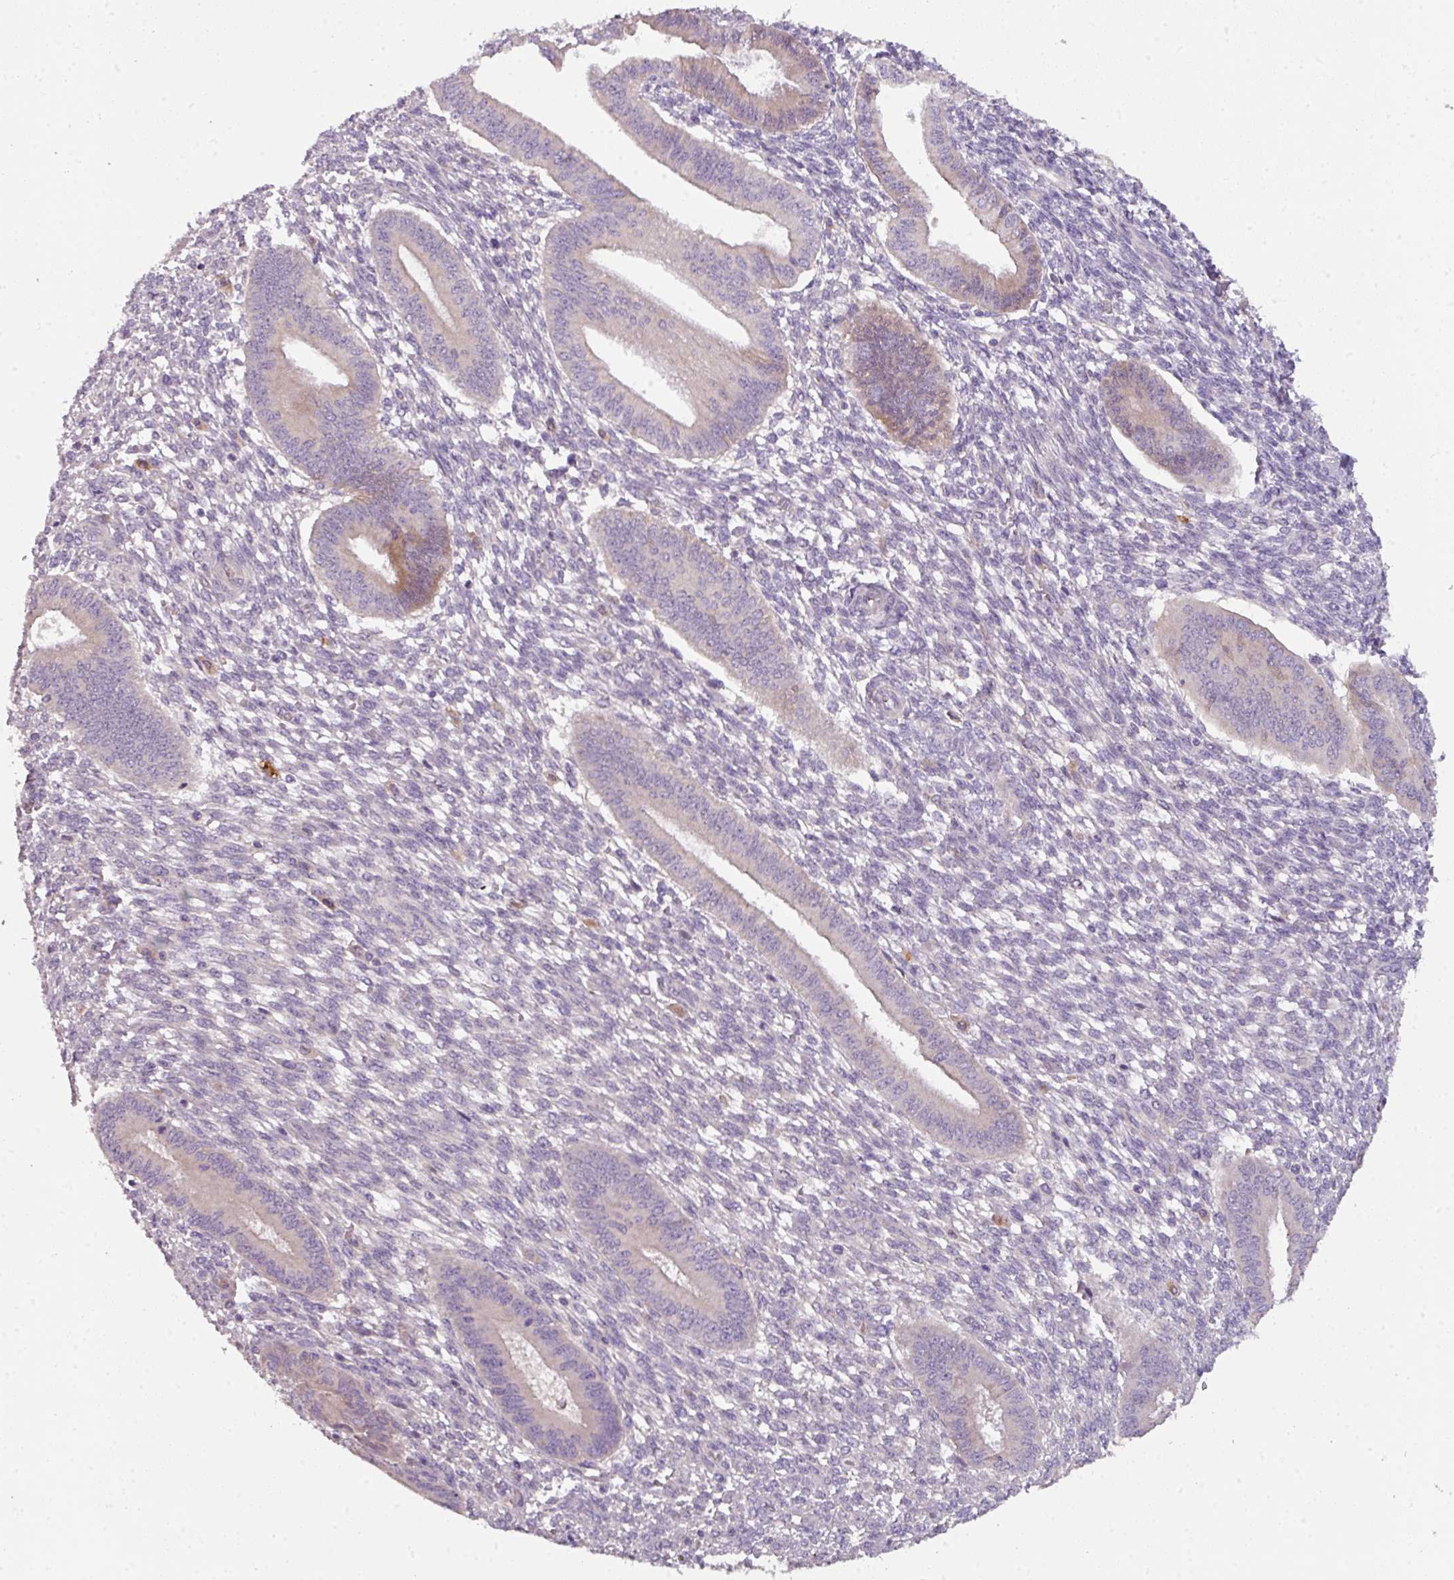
{"staining": {"intensity": "negative", "quantity": "none", "location": "none"}, "tissue": "endometrium", "cell_type": "Cells in endometrial stroma", "image_type": "normal", "snomed": [{"axis": "morphology", "description": "Normal tissue, NOS"}, {"axis": "topography", "description": "Endometrium"}], "caption": "IHC photomicrograph of unremarkable human endometrium stained for a protein (brown), which exhibits no expression in cells in endometrial stroma.", "gene": "ZNF266", "patient": {"sex": "female", "age": 36}}